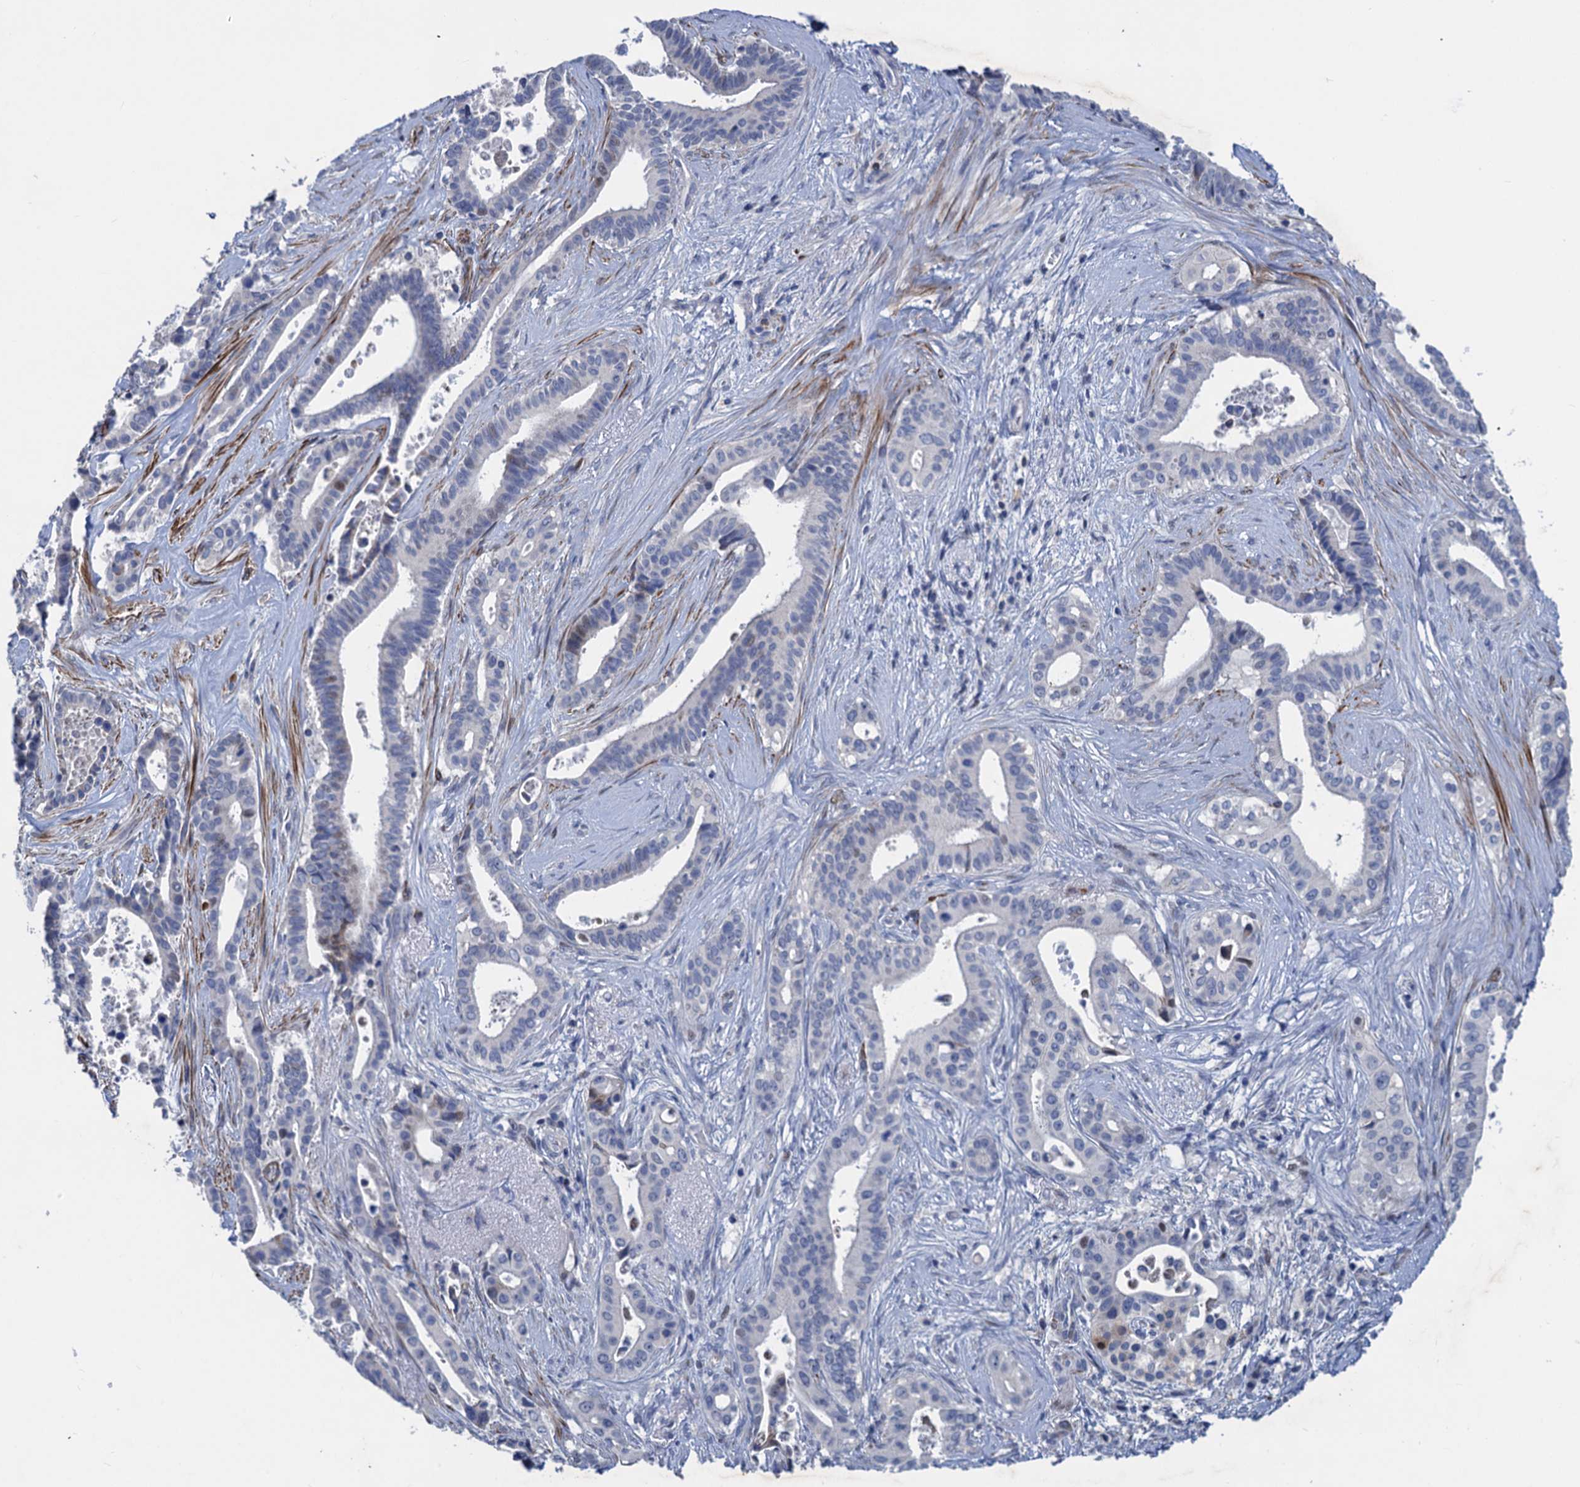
{"staining": {"intensity": "weak", "quantity": "<25%", "location": "nuclear"}, "tissue": "pancreatic cancer", "cell_type": "Tumor cells", "image_type": "cancer", "snomed": [{"axis": "morphology", "description": "Adenocarcinoma, NOS"}, {"axis": "topography", "description": "Pancreas"}], "caption": "The micrograph exhibits no significant staining in tumor cells of adenocarcinoma (pancreatic).", "gene": "ESYT3", "patient": {"sex": "female", "age": 77}}